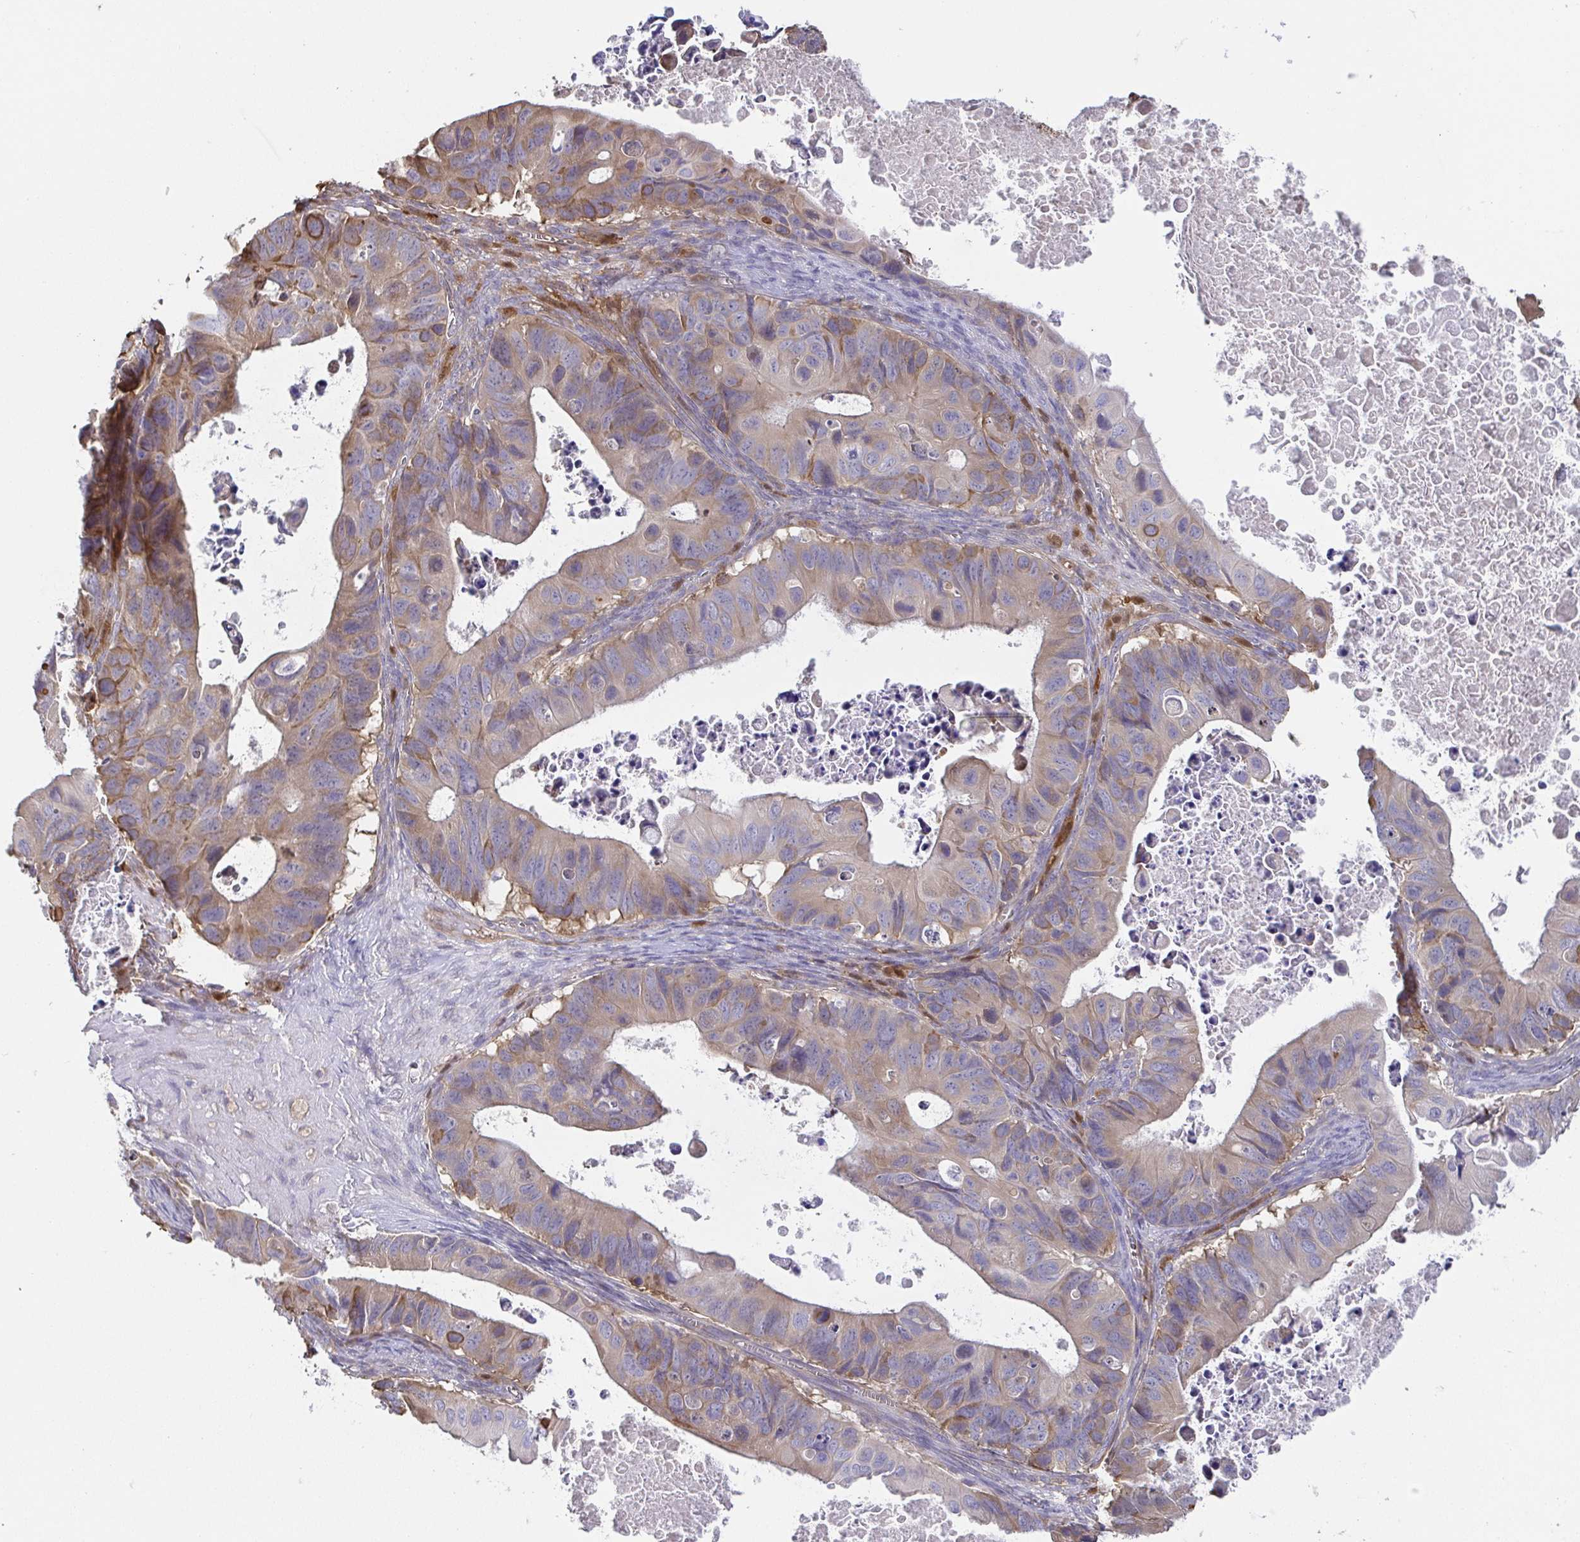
{"staining": {"intensity": "weak", "quantity": "25%-75%", "location": "cytoplasmic/membranous"}, "tissue": "ovarian cancer", "cell_type": "Tumor cells", "image_type": "cancer", "snomed": [{"axis": "morphology", "description": "Cystadenocarcinoma, mucinous, NOS"}, {"axis": "topography", "description": "Ovary"}], "caption": "Immunohistochemical staining of ovarian mucinous cystadenocarcinoma reveals weak cytoplasmic/membranous protein expression in about 25%-75% of tumor cells.", "gene": "EIF3D", "patient": {"sex": "female", "age": 64}}